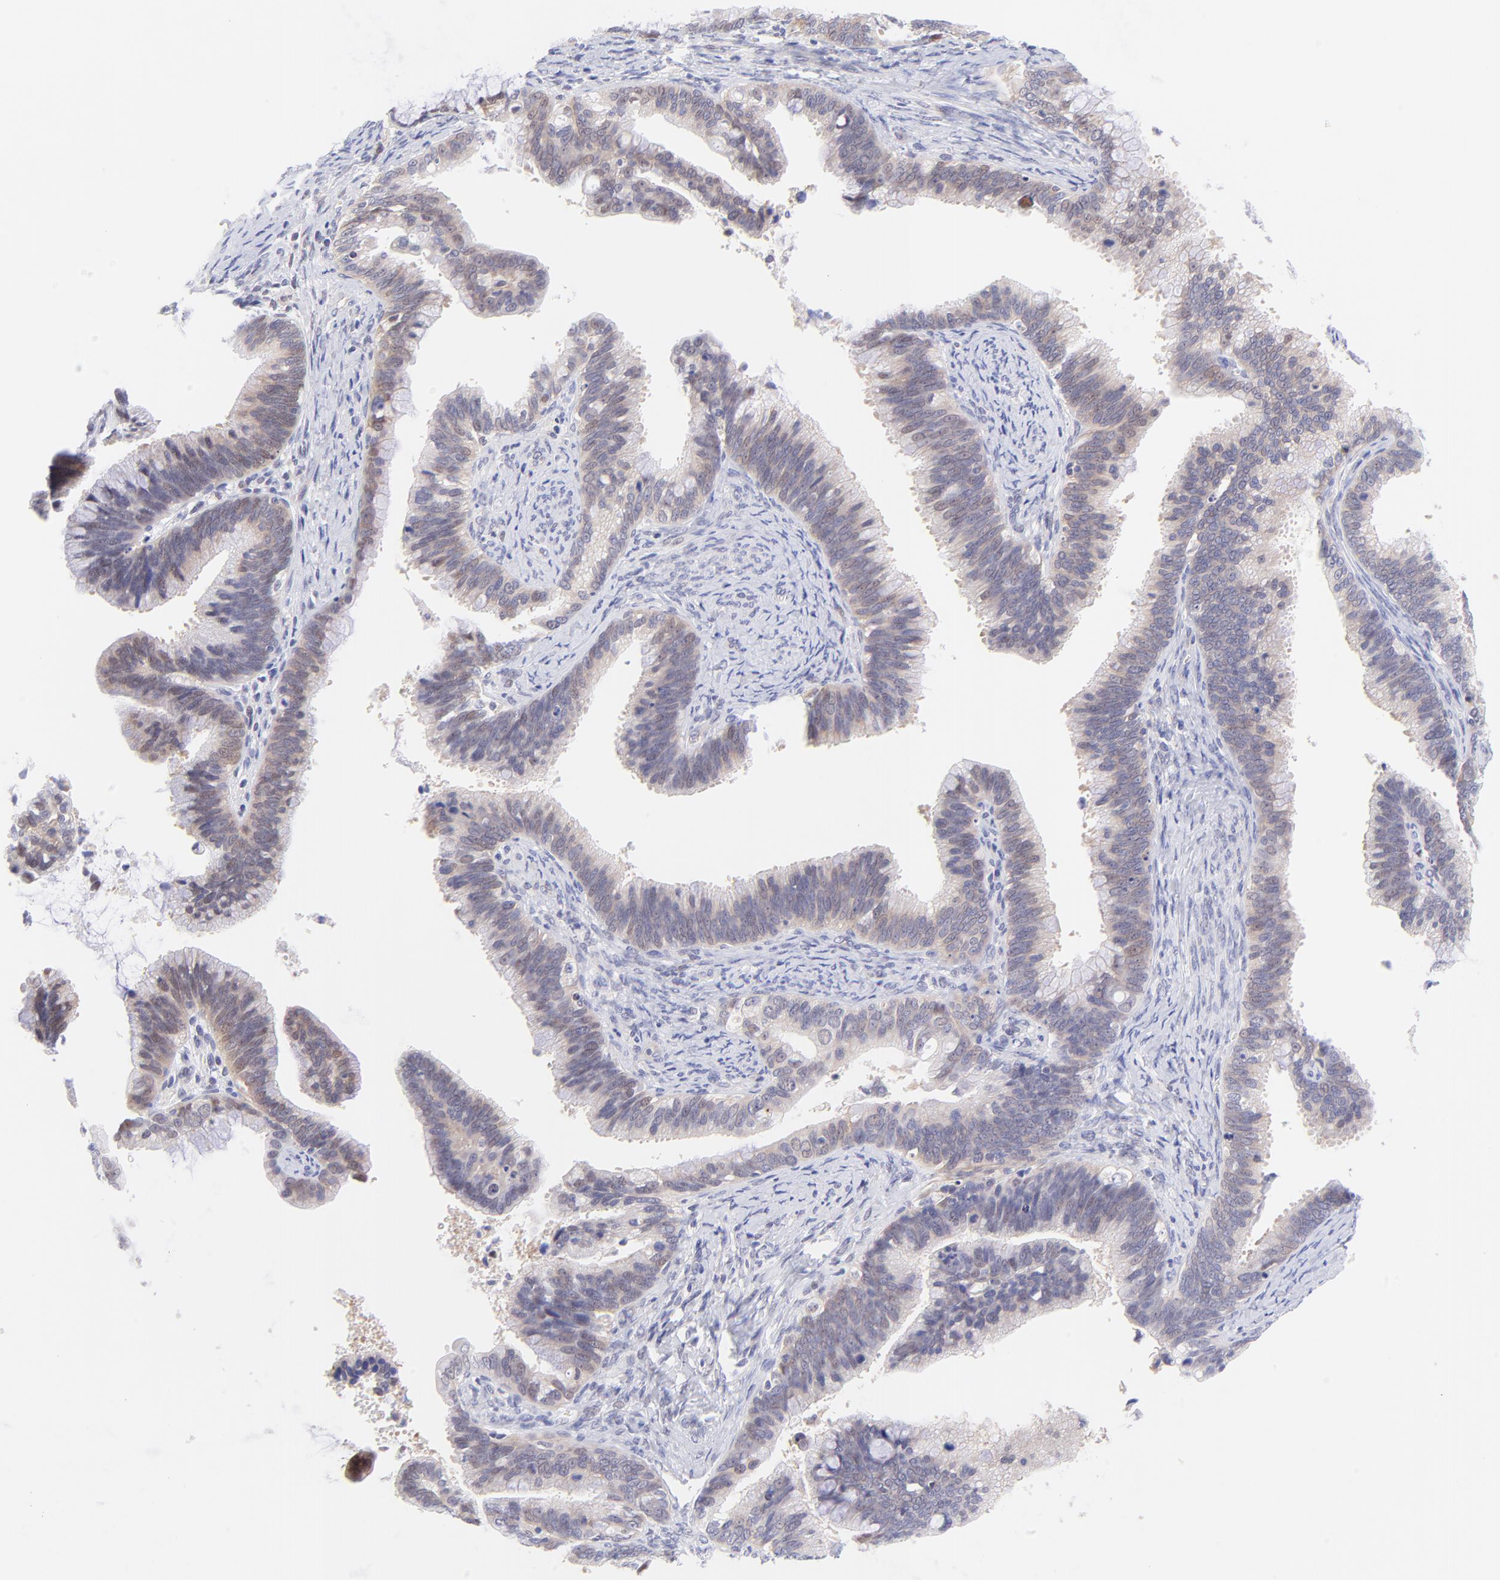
{"staining": {"intensity": "weak", "quantity": "<25%", "location": "nuclear"}, "tissue": "cervical cancer", "cell_type": "Tumor cells", "image_type": "cancer", "snomed": [{"axis": "morphology", "description": "Adenocarcinoma, NOS"}, {"axis": "topography", "description": "Cervix"}], "caption": "High magnification brightfield microscopy of adenocarcinoma (cervical) stained with DAB (brown) and counterstained with hematoxylin (blue): tumor cells show no significant positivity. (Immunohistochemistry, brightfield microscopy, high magnification).", "gene": "PBDC1", "patient": {"sex": "female", "age": 47}}